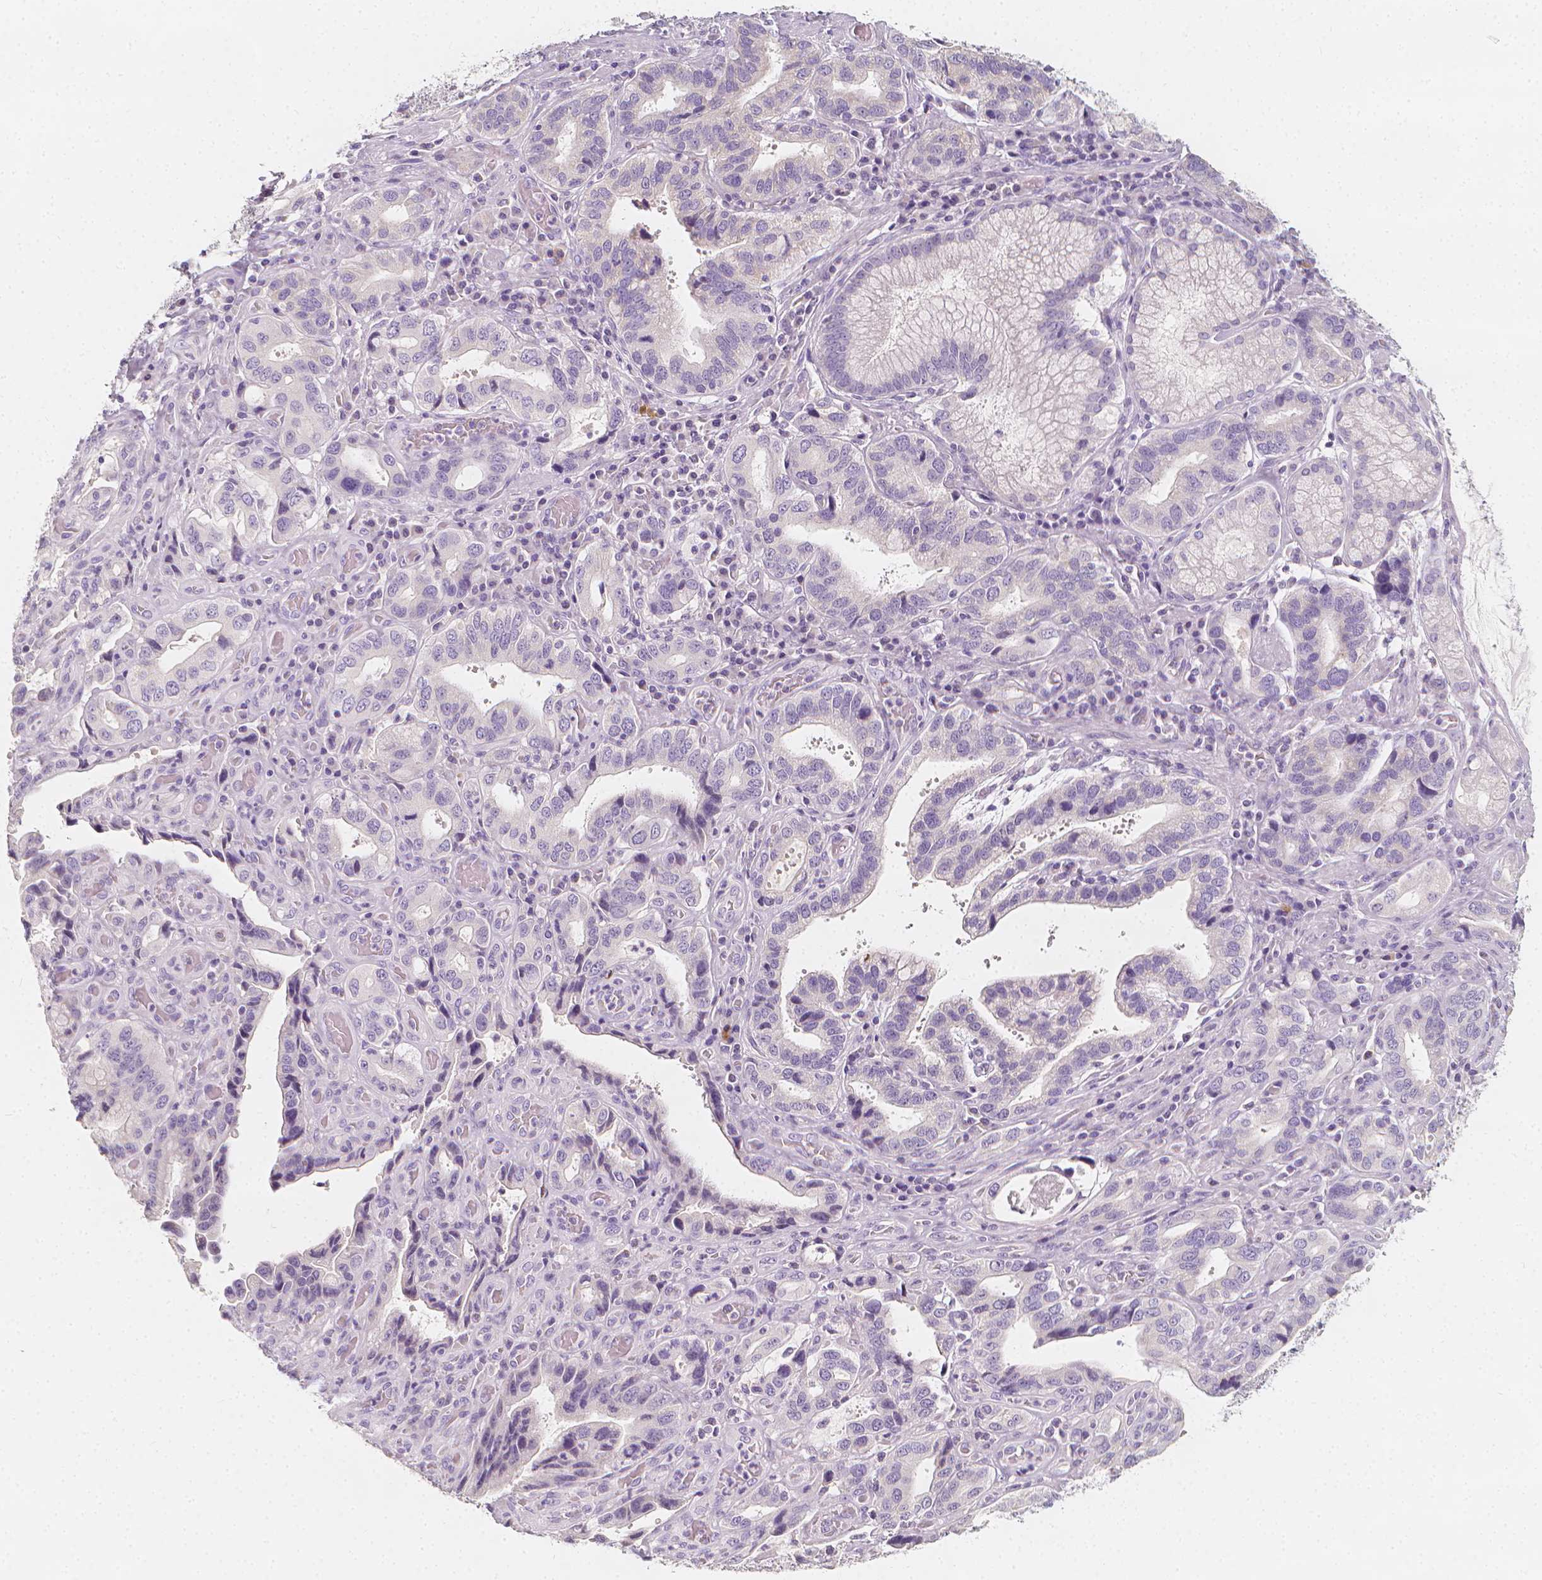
{"staining": {"intensity": "negative", "quantity": "none", "location": "none"}, "tissue": "stomach cancer", "cell_type": "Tumor cells", "image_type": "cancer", "snomed": [{"axis": "morphology", "description": "Adenocarcinoma, NOS"}, {"axis": "topography", "description": "Stomach, lower"}], "caption": "IHC of human adenocarcinoma (stomach) shows no positivity in tumor cells.", "gene": "RBFOX1", "patient": {"sex": "female", "age": 76}}